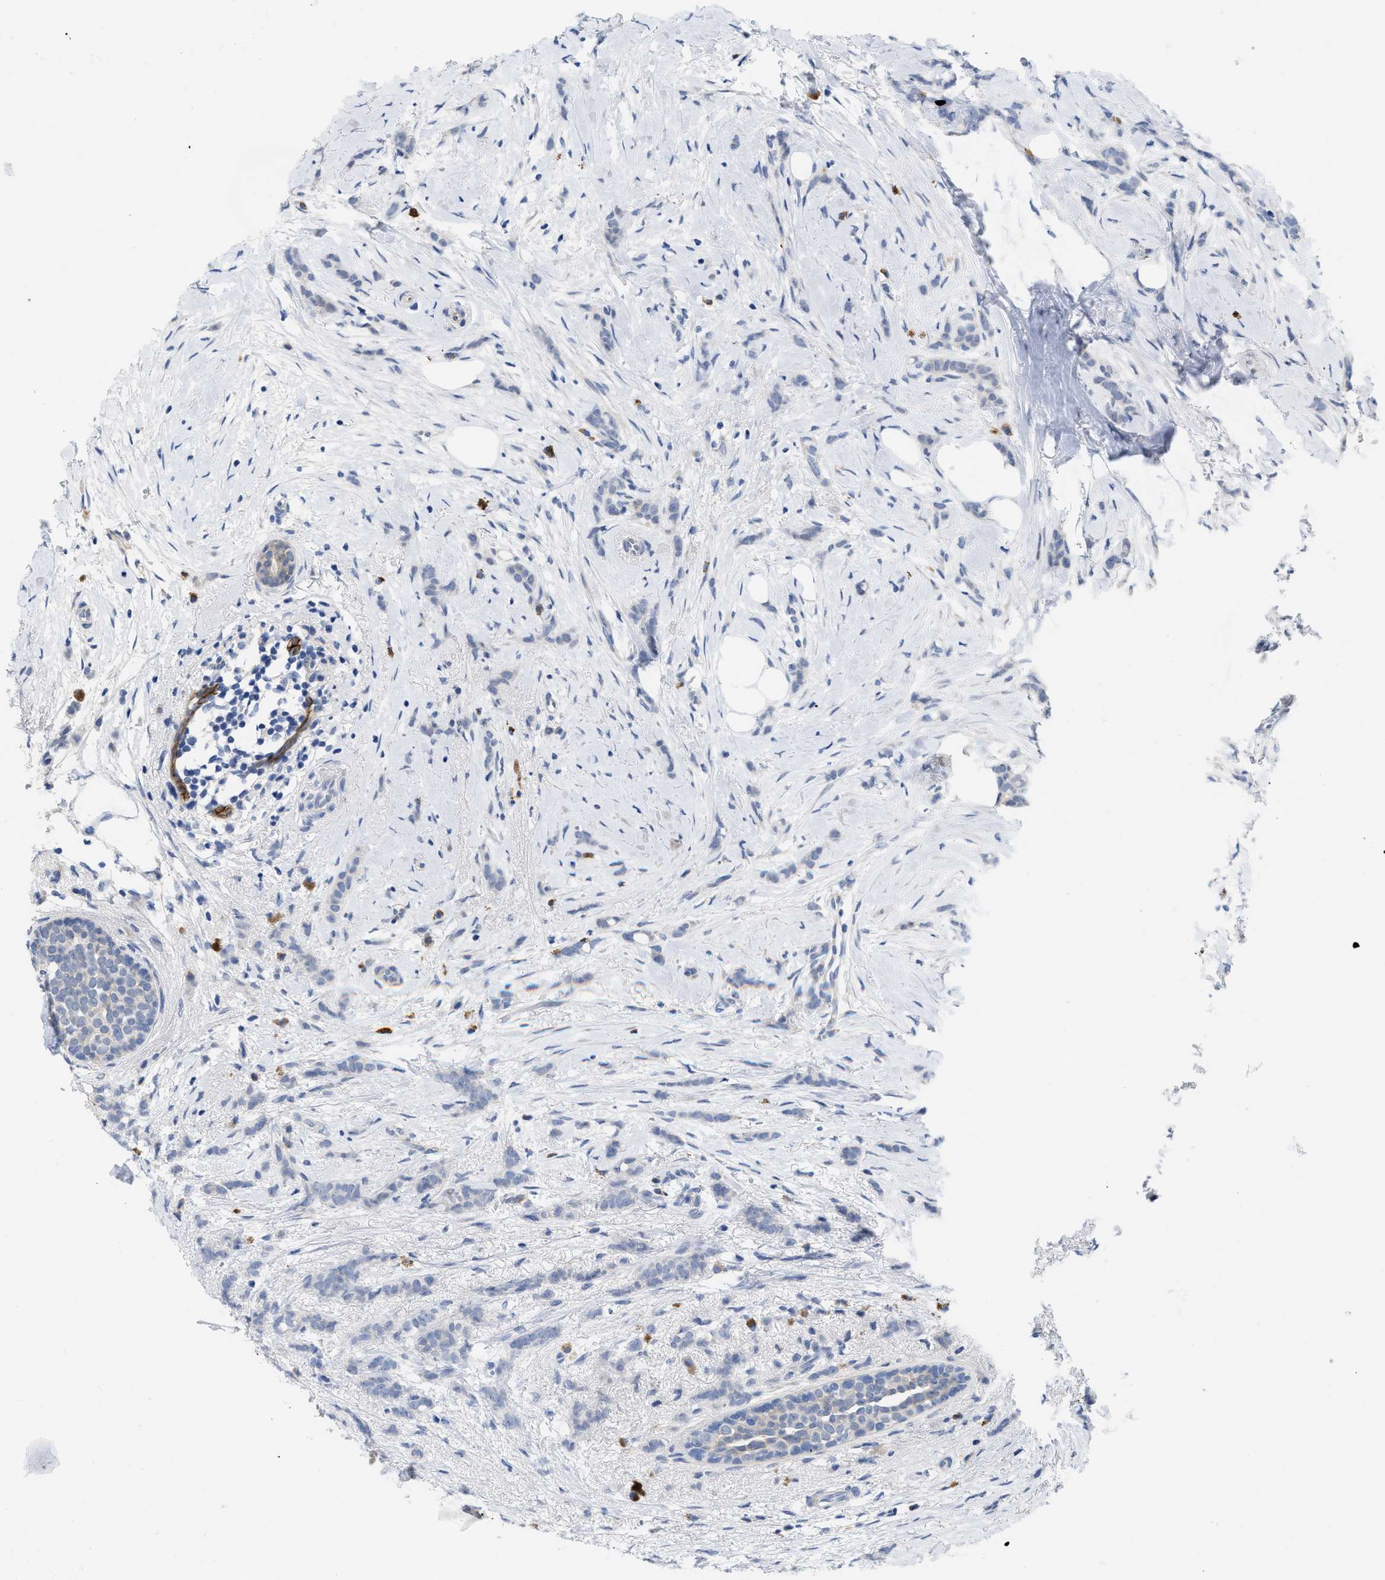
{"staining": {"intensity": "negative", "quantity": "none", "location": "none"}, "tissue": "breast cancer", "cell_type": "Tumor cells", "image_type": "cancer", "snomed": [{"axis": "morphology", "description": "Lobular carcinoma, in situ"}, {"axis": "morphology", "description": "Lobular carcinoma"}, {"axis": "topography", "description": "Breast"}], "caption": "The immunohistochemistry photomicrograph has no significant positivity in tumor cells of breast lobular carcinoma tissue. The staining was performed using DAB to visualize the protein expression in brown, while the nuclei were stained in blue with hematoxylin (Magnification: 20x).", "gene": "ACKR1", "patient": {"sex": "female", "age": 41}}